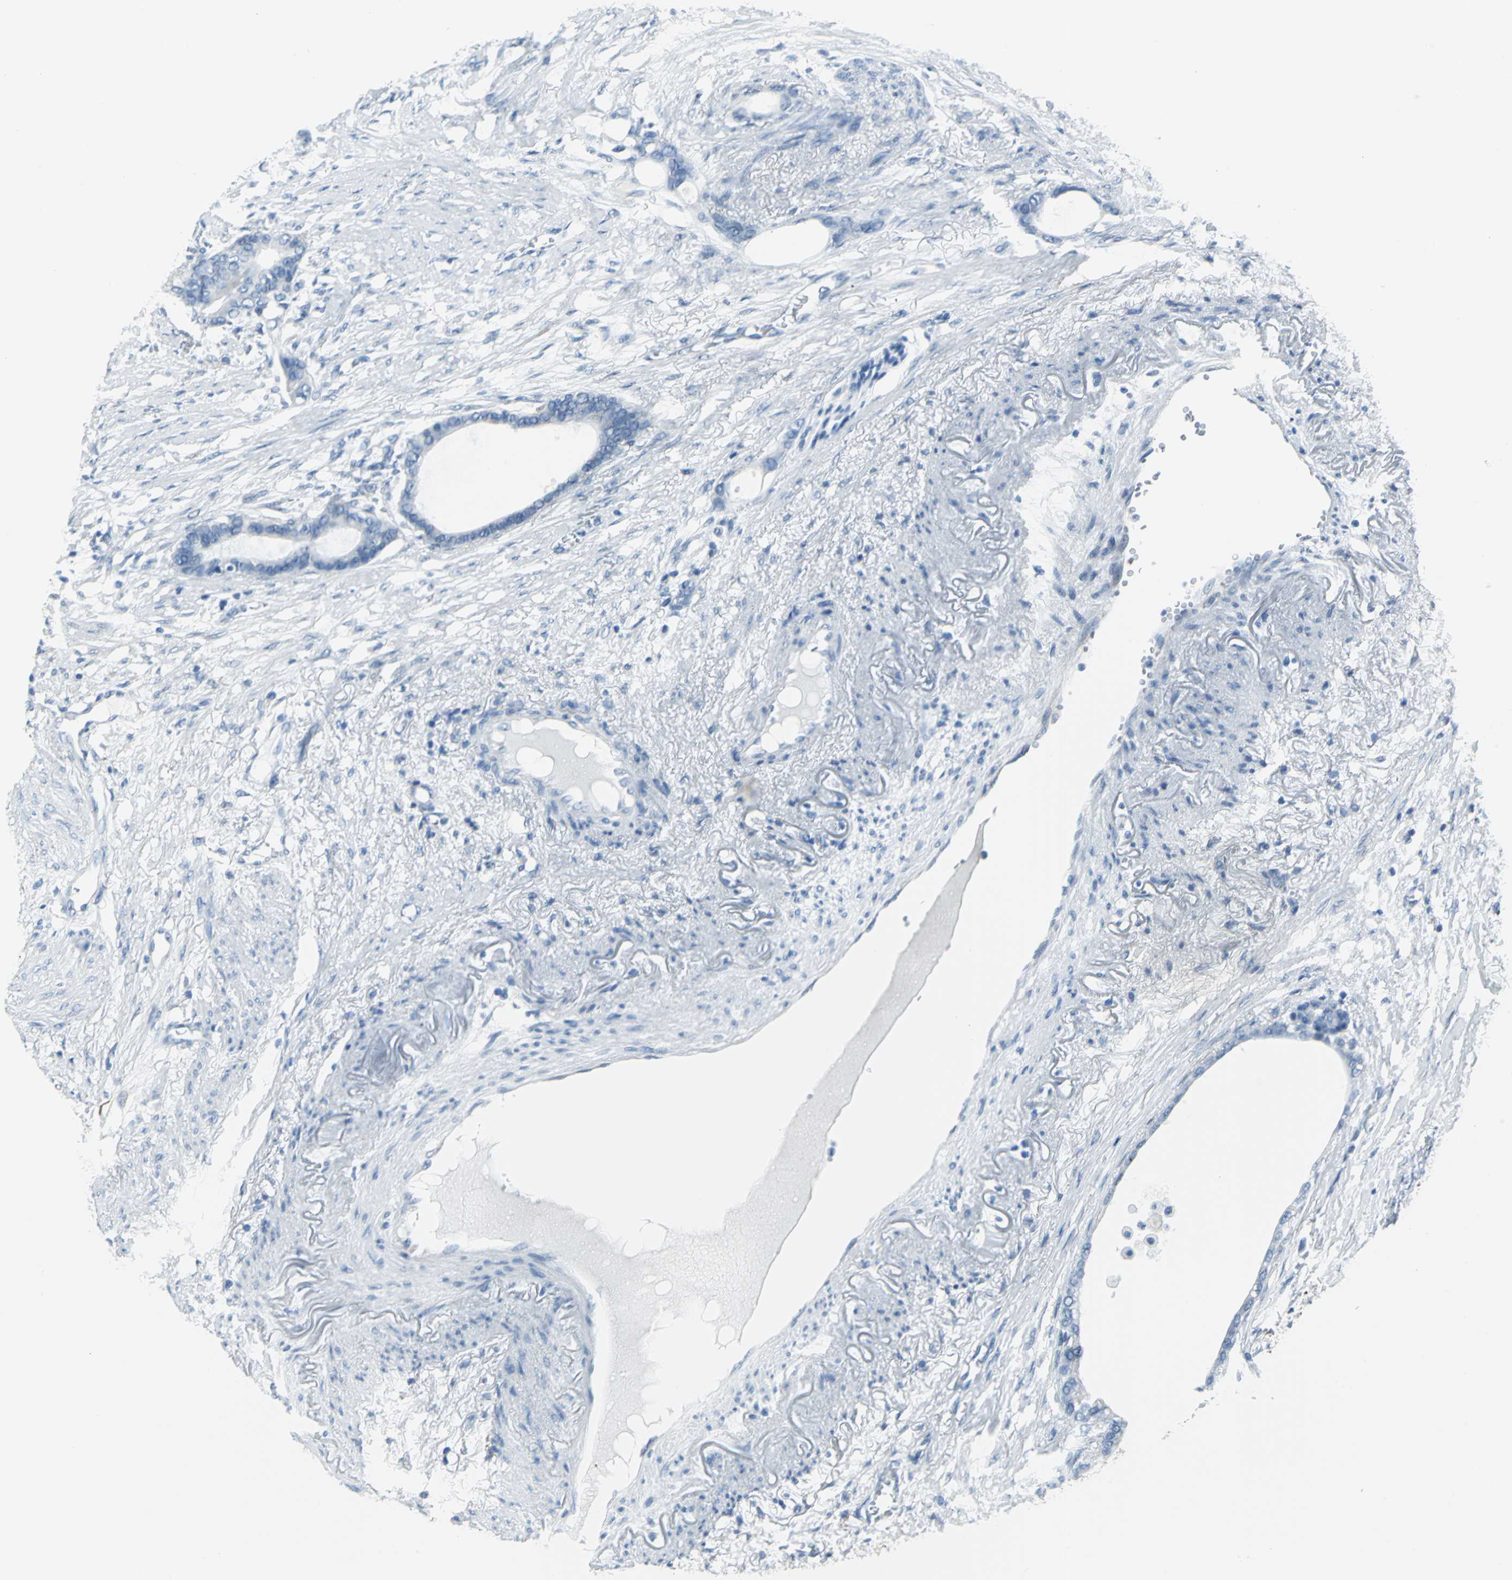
{"staining": {"intensity": "negative", "quantity": "none", "location": "none"}, "tissue": "stomach cancer", "cell_type": "Tumor cells", "image_type": "cancer", "snomed": [{"axis": "morphology", "description": "Adenocarcinoma, NOS"}, {"axis": "topography", "description": "Stomach"}], "caption": "Immunohistochemistry (IHC) histopathology image of adenocarcinoma (stomach) stained for a protein (brown), which demonstrates no positivity in tumor cells.", "gene": "CYB5A", "patient": {"sex": "female", "age": 75}}